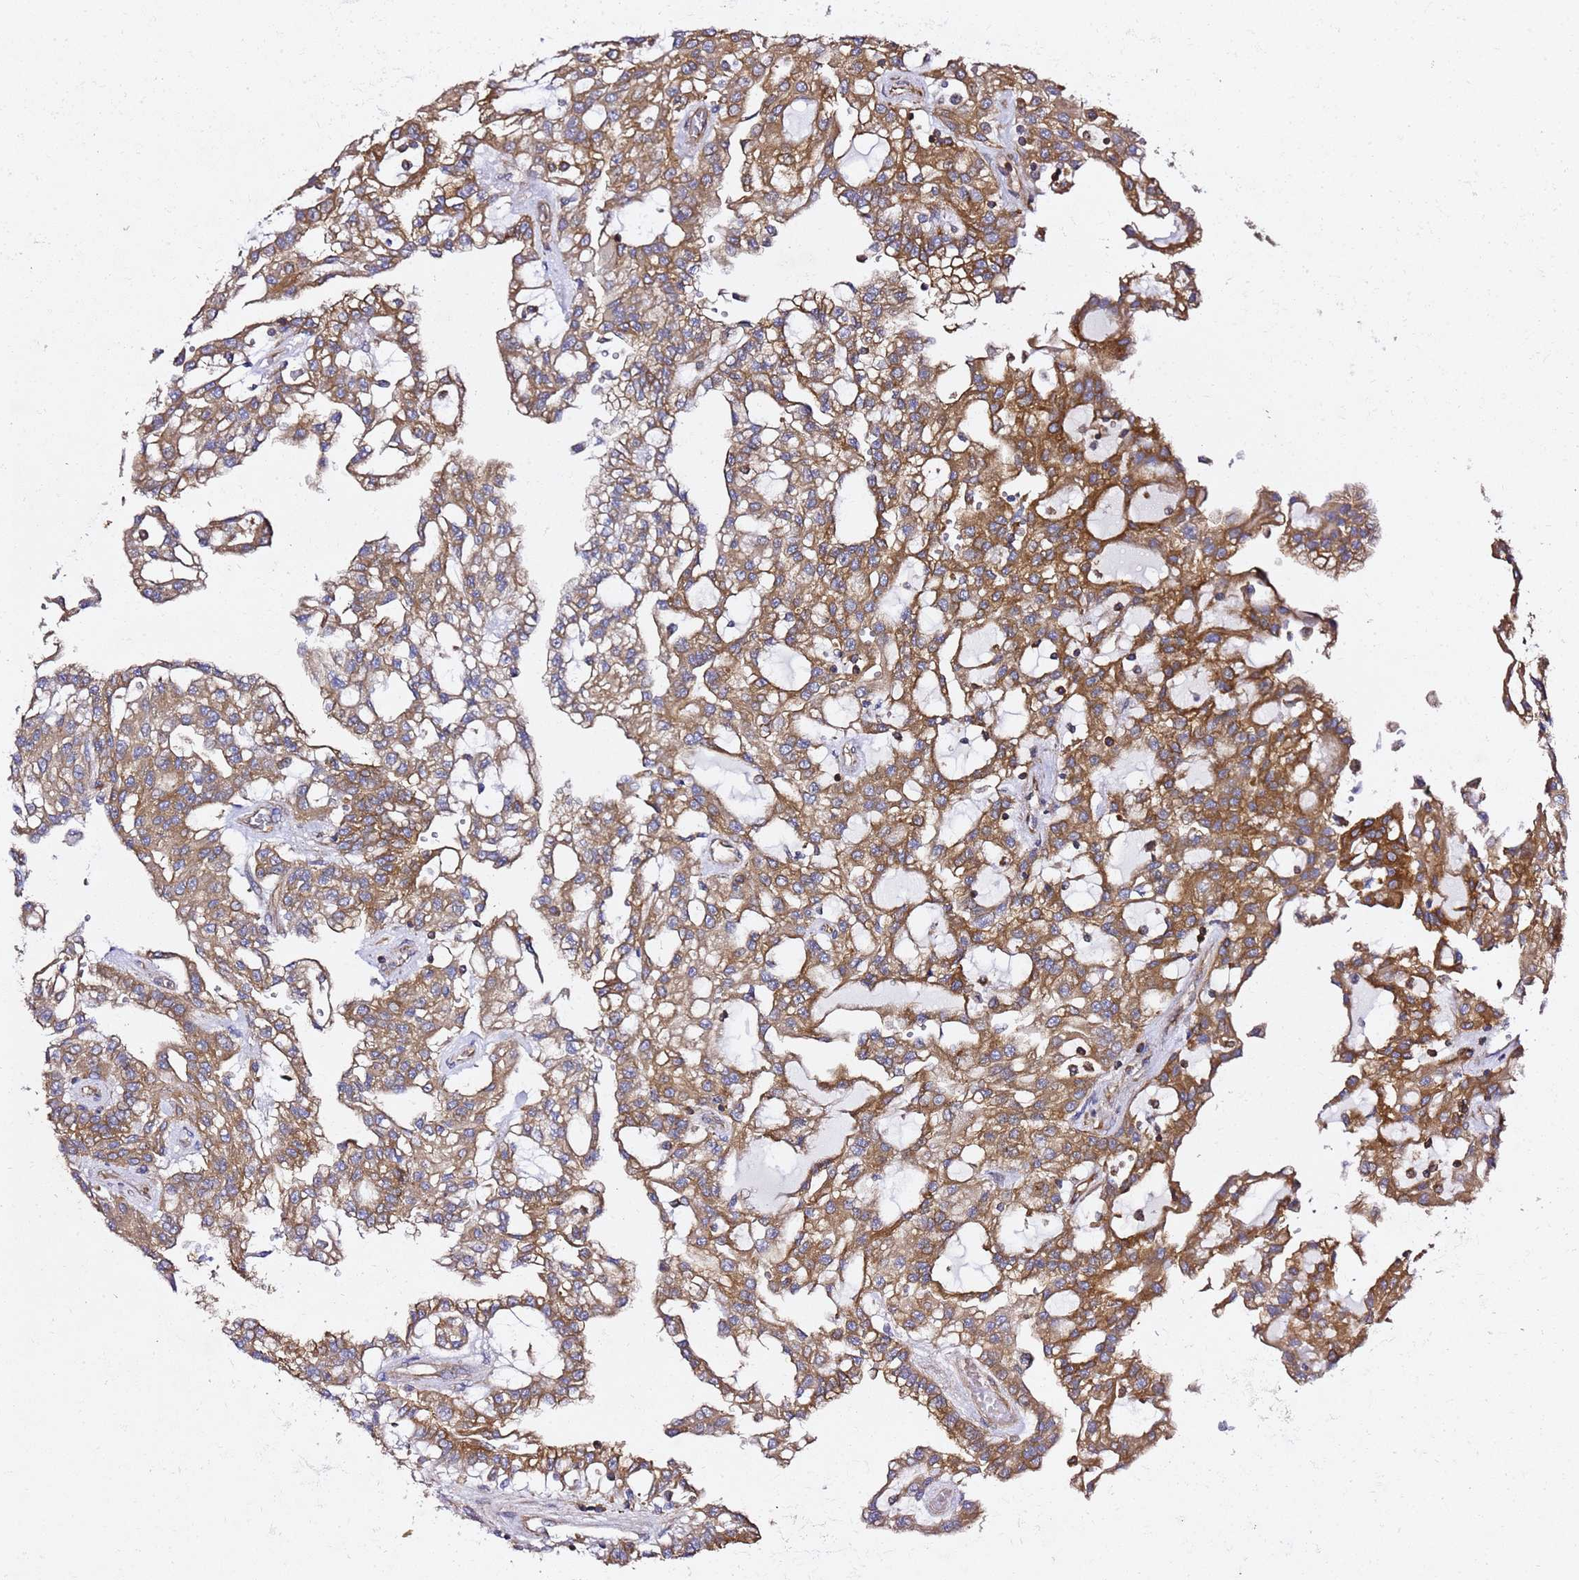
{"staining": {"intensity": "moderate", "quantity": ">75%", "location": "cytoplasmic/membranous"}, "tissue": "renal cancer", "cell_type": "Tumor cells", "image_type": "cancer", "snomed": [{"axis": "morphology", "description": "Adenocarcinoma, NOS"}, {"axis": "topography", "description": "Kidney"}], "caption": "A high-resolution photomicrograph shows immunohistochemistry (IHC) staining of renal cancer (adenocarcinoma), which exhibits moderate cytoplasmic/membranous expression in about >75% of tumor cells. (DAB IHC with brightfield microscopy, high magnification).", "gene": "TPST1", "patient": {"sex": "male", "age": 63}}